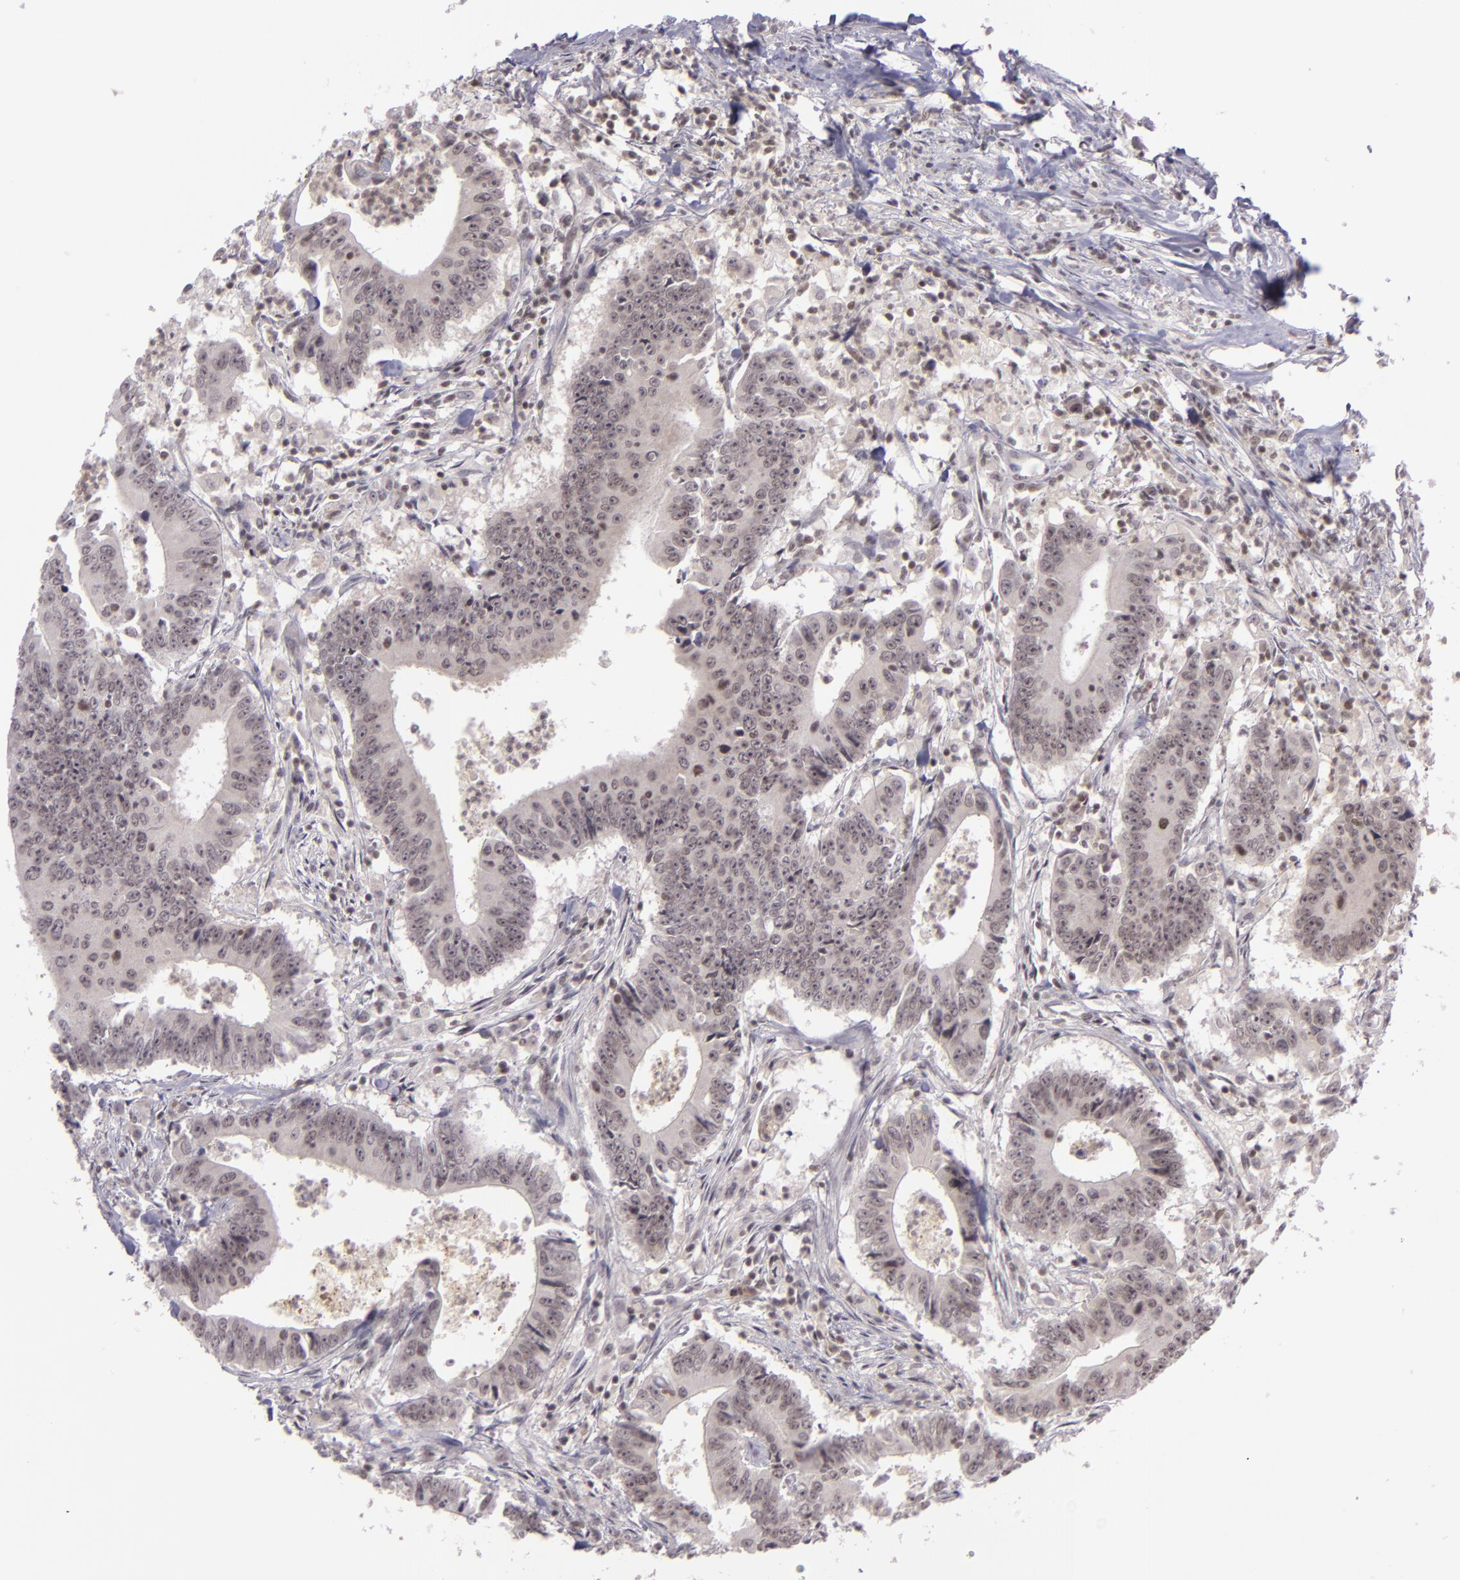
{"staining": {"intensity": "weak", "quantity": ">75%", "location": "cytoplasmic/membranous,nuclear"}, "tissue": "colorectal cancer", "cell_type": "Tumor cells", "image_type": "cancer", "snomed": [{"axis": "morphology", "description": "Adenocarcinoma, NOS"}, {"axis": "topography", "description": "Colon"}], "caption": "Colorectal cancer (adenocarcinoma) tissue shows weak cytoplasmic/membranous and nuclear staining in approximately >75% of tumor cells", "gene": "ZFX", "patient": {"sex": "male", "age": 55}}